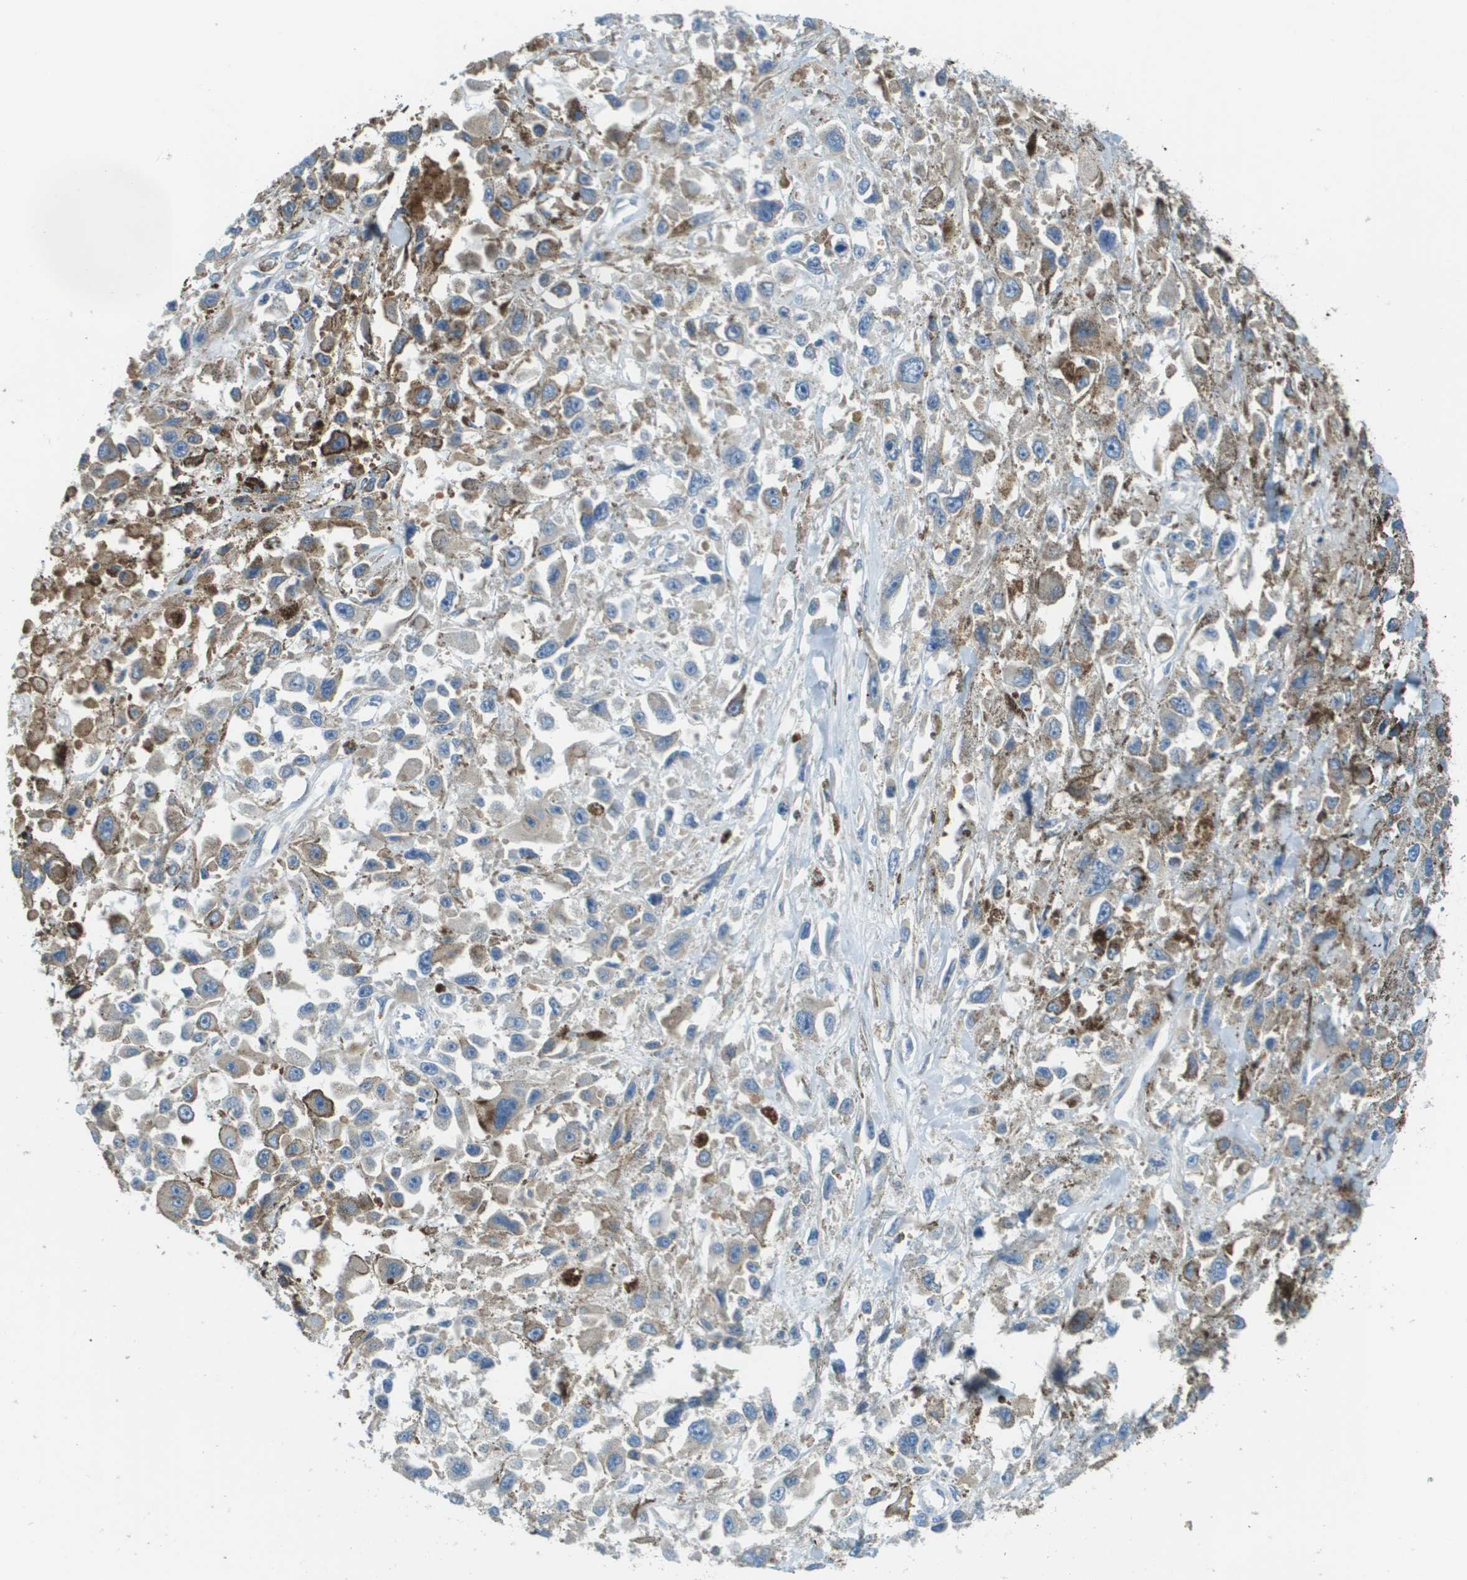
{"staining": {"intensity": "negative", "quantity": "none", "location": "none"}, "tissue": "melanoma", "cell_type": "Tumor cells", "image_type": "cancer", "snomed": [{"axis": "morphology", "description": "Malignant melanoma, Metastatic site"}, {"axis": "topography", "description": "Lymph node"}], "caption": "Immunohistochemical staining of melanoma displays no significant expression in tumor cells.", "gene": "DNAJB11", "patient": {"sex": "male", "age": 59}}